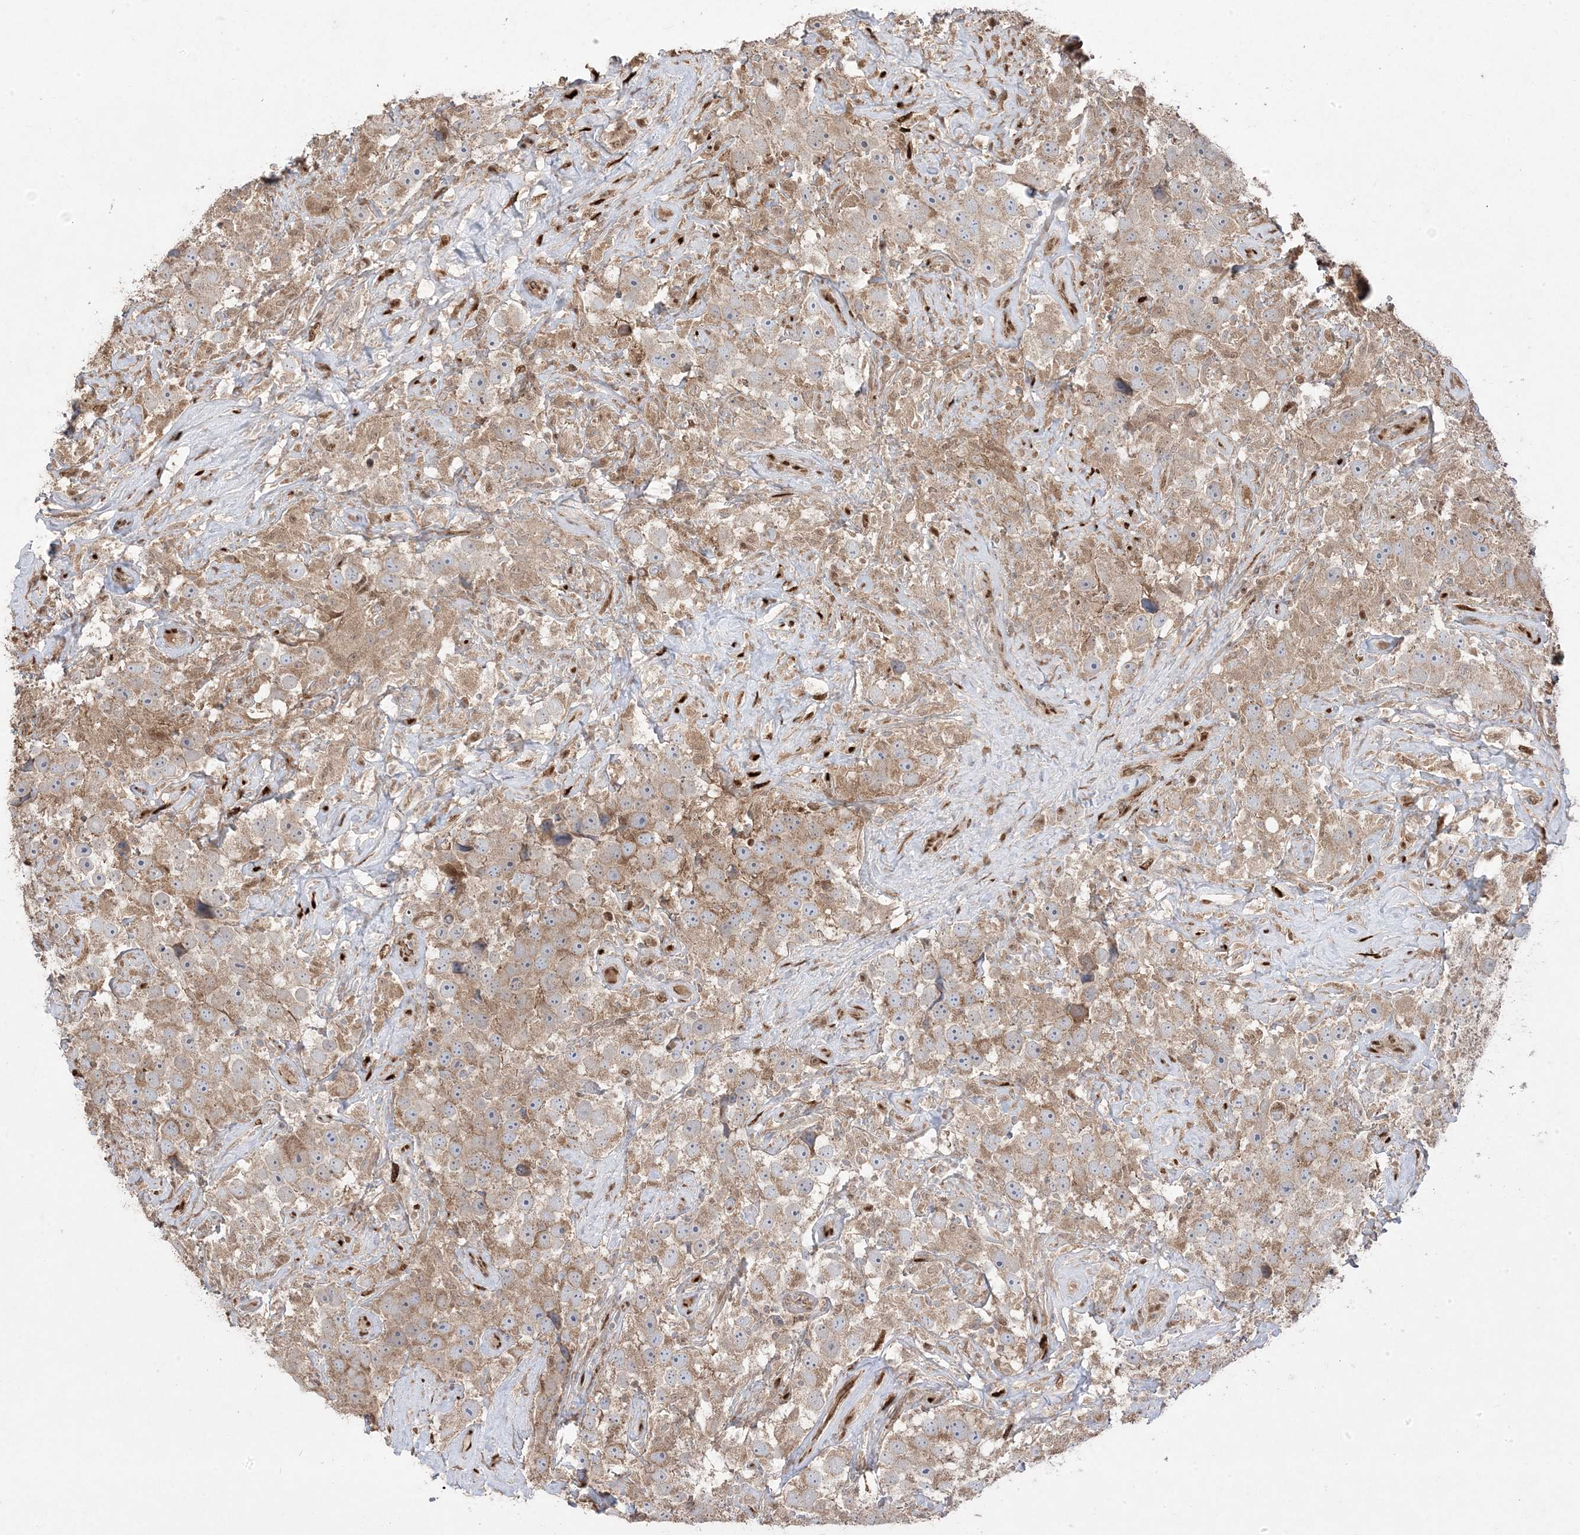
{"staining": {"intensity": "moderate", "quantity": ">75%", "location": "cytoplasmic/membranous"}, "tissue": "testis cancer", "cell_type": "Tumor cells", "image_type": "cancer", "snomed": [{"axis": "morphology", "description": "Seminoma, NOS"}, {"axis": "topography", "description": "Testis"}], "caption": "Seminoma (testis) was stained to show a protein in brown. There is medium levels of moderate cytoplasmic/membranous expression in approximately >75% of tumor cells.", "gene": "PPOX", "patient": {"sex": "male", "age": 49}}